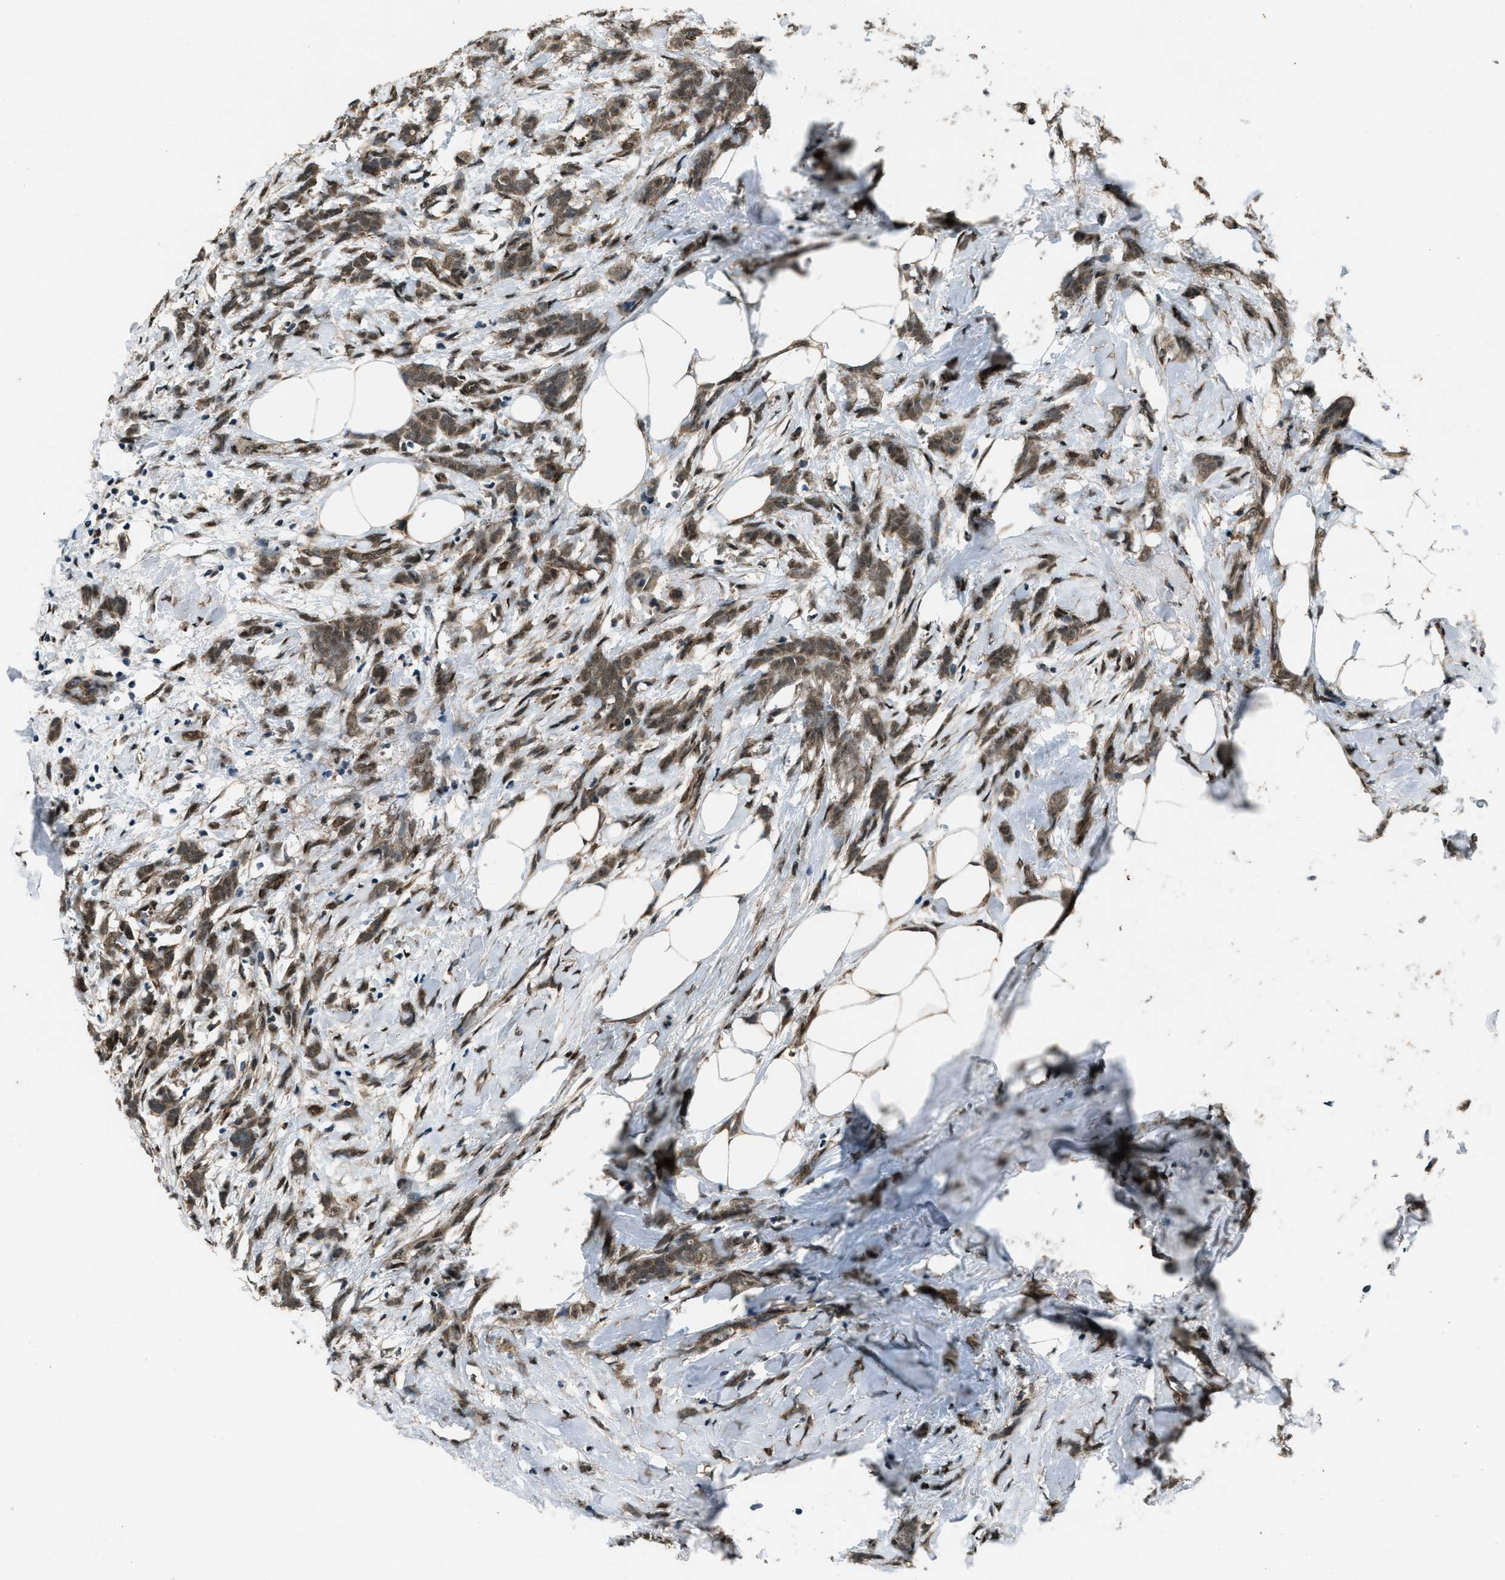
{"staining": {"intensity": "weak", "quantity": ">75%", "location": "cytoplasmic/membranous"}, "tissue": "breast cancer", "cell_type": "Tumor cells", "image_type": "cancer", "snomed": [{"axis": "morphology", "description": "Lobular carcinoma, in situ"}, {"axis": "morphology", "description": "Lobular carcinoma"}, {"axis": "topography", "description": "Breast"}], "caption": "This photomicrograph demonstrates breast cancer (lobular carcinoma) stained with immunohistochemistry (IHC) to label a protein in brown. The cytoplasmic/membranous of tumor cells show weak positivity for the protein. Nuclei are counter-stained blue.", "gene": "SVIL", "patient": {"sex": "female", "age": 41}}